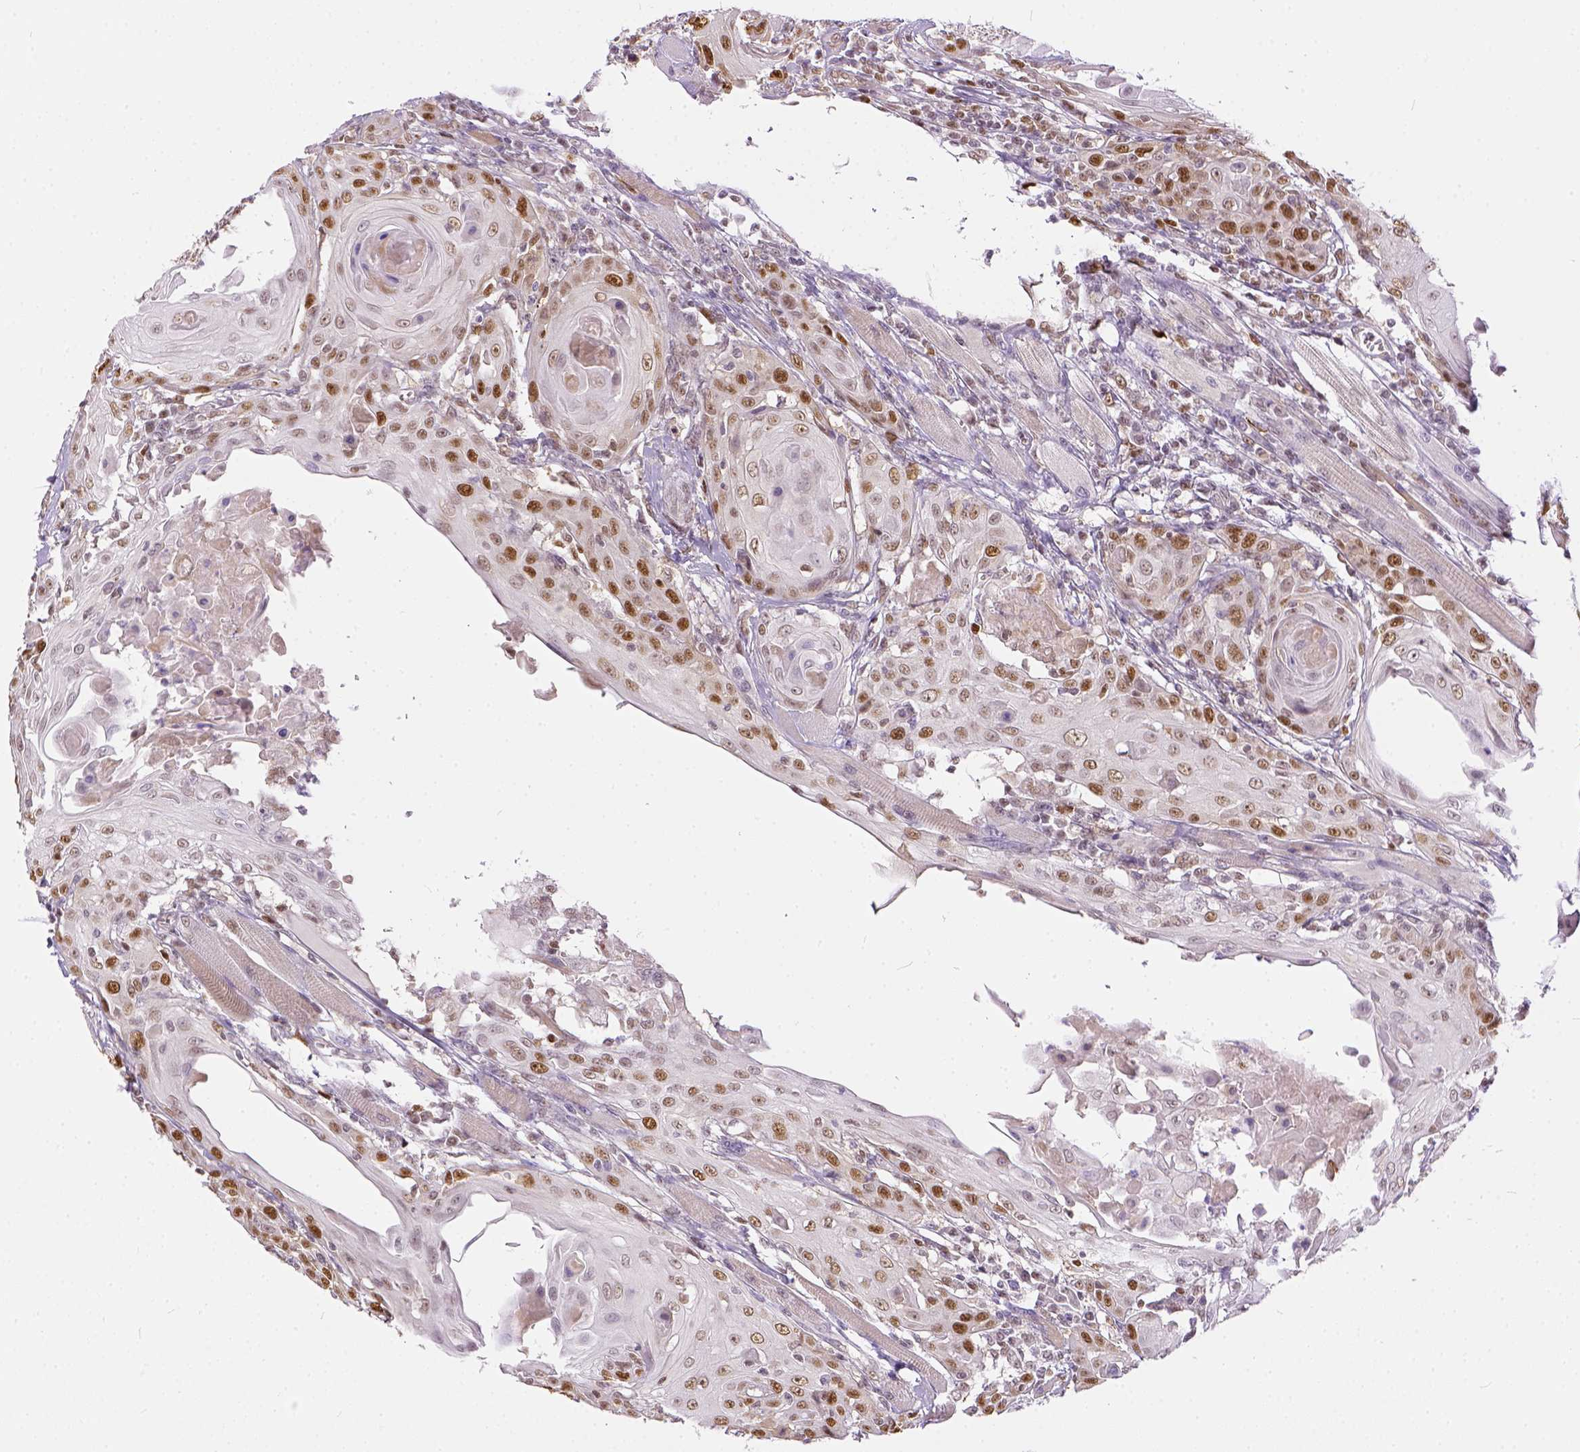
{"staining": {"intensity": "moderate", "quantity": ">75%", "location": "nuclear"}, "tissue": "head and neck cancer", "cell_type": "Tumor cells", "image_type": "cancer", "snomed": [{"axis": "morphology", "description": "Squamous cell carcinoma, NOS"}, {"axis": "topography", "description": "Head-Neck"}], "caption": "Immunohistochemical staining of human head and neck cancer (squamous cell carcinoma) displays medium levels of moderate nuclear protein staining in approximately >75% of tumor cells.", "gene": "ERCC1", "patient": {"sex": "female", "age": 80}}